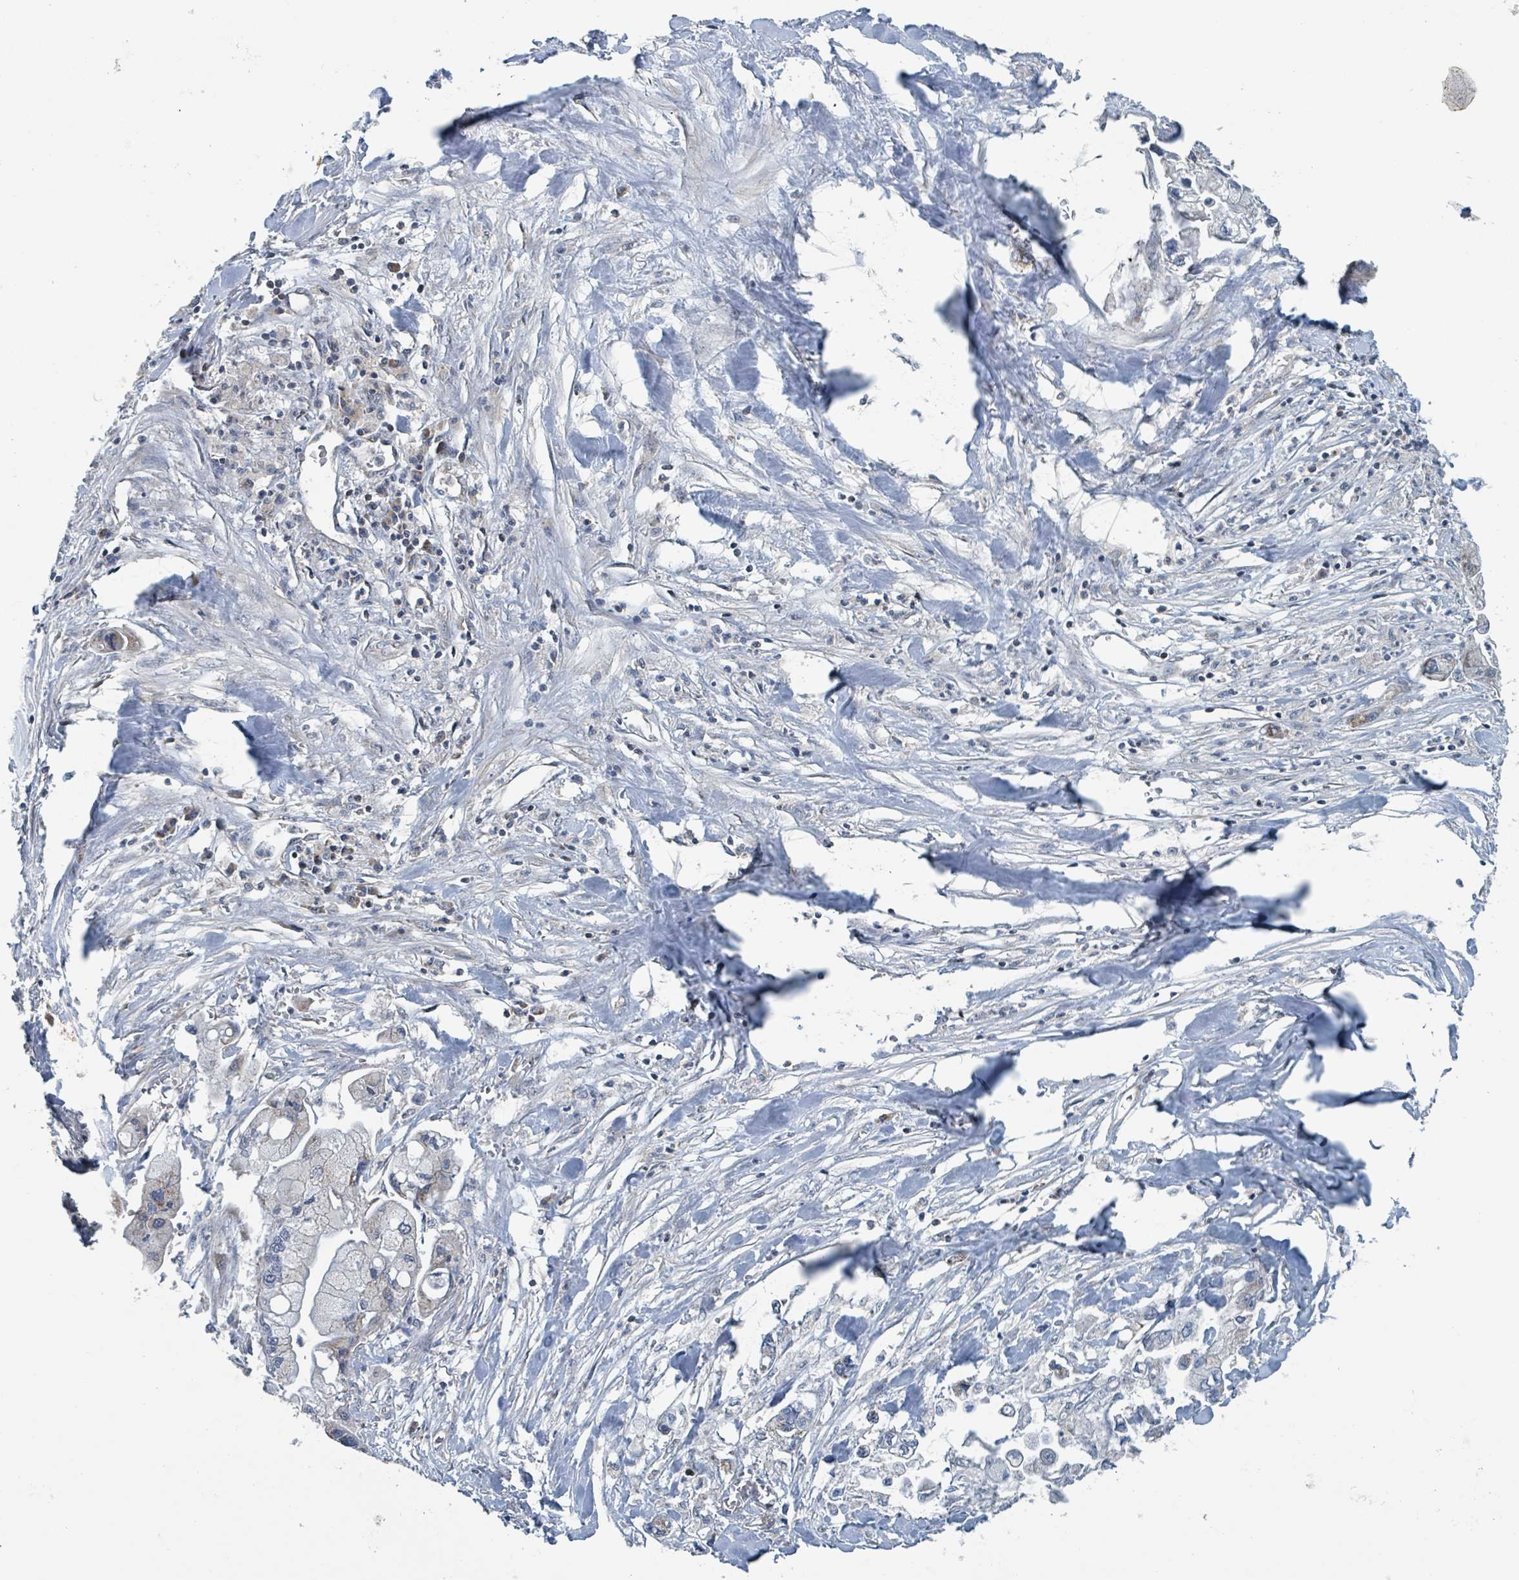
{"staining": {"intensity": "strong", "quantity": "<25%", "location": "cytoplasmic/membranous"}, "tissue": "pancreatic cancer", "cell_type": "Tumor cells", "image_type": "cancer", "snomed": [{"axis": "morphology", "description": "Adenocarcinoma, NOS"}, {"axis": "topography", "description": "Pancreas"}], "caption": "Strong cytoplasmic/membranous positivity for a protein is identified in about <25% of tumor cells of adenocarcinoma (pancreatic) using immunohistochemistry (IHC).", "gene": "ACBD4", "patient": {"sex": "male", "age": 61}}